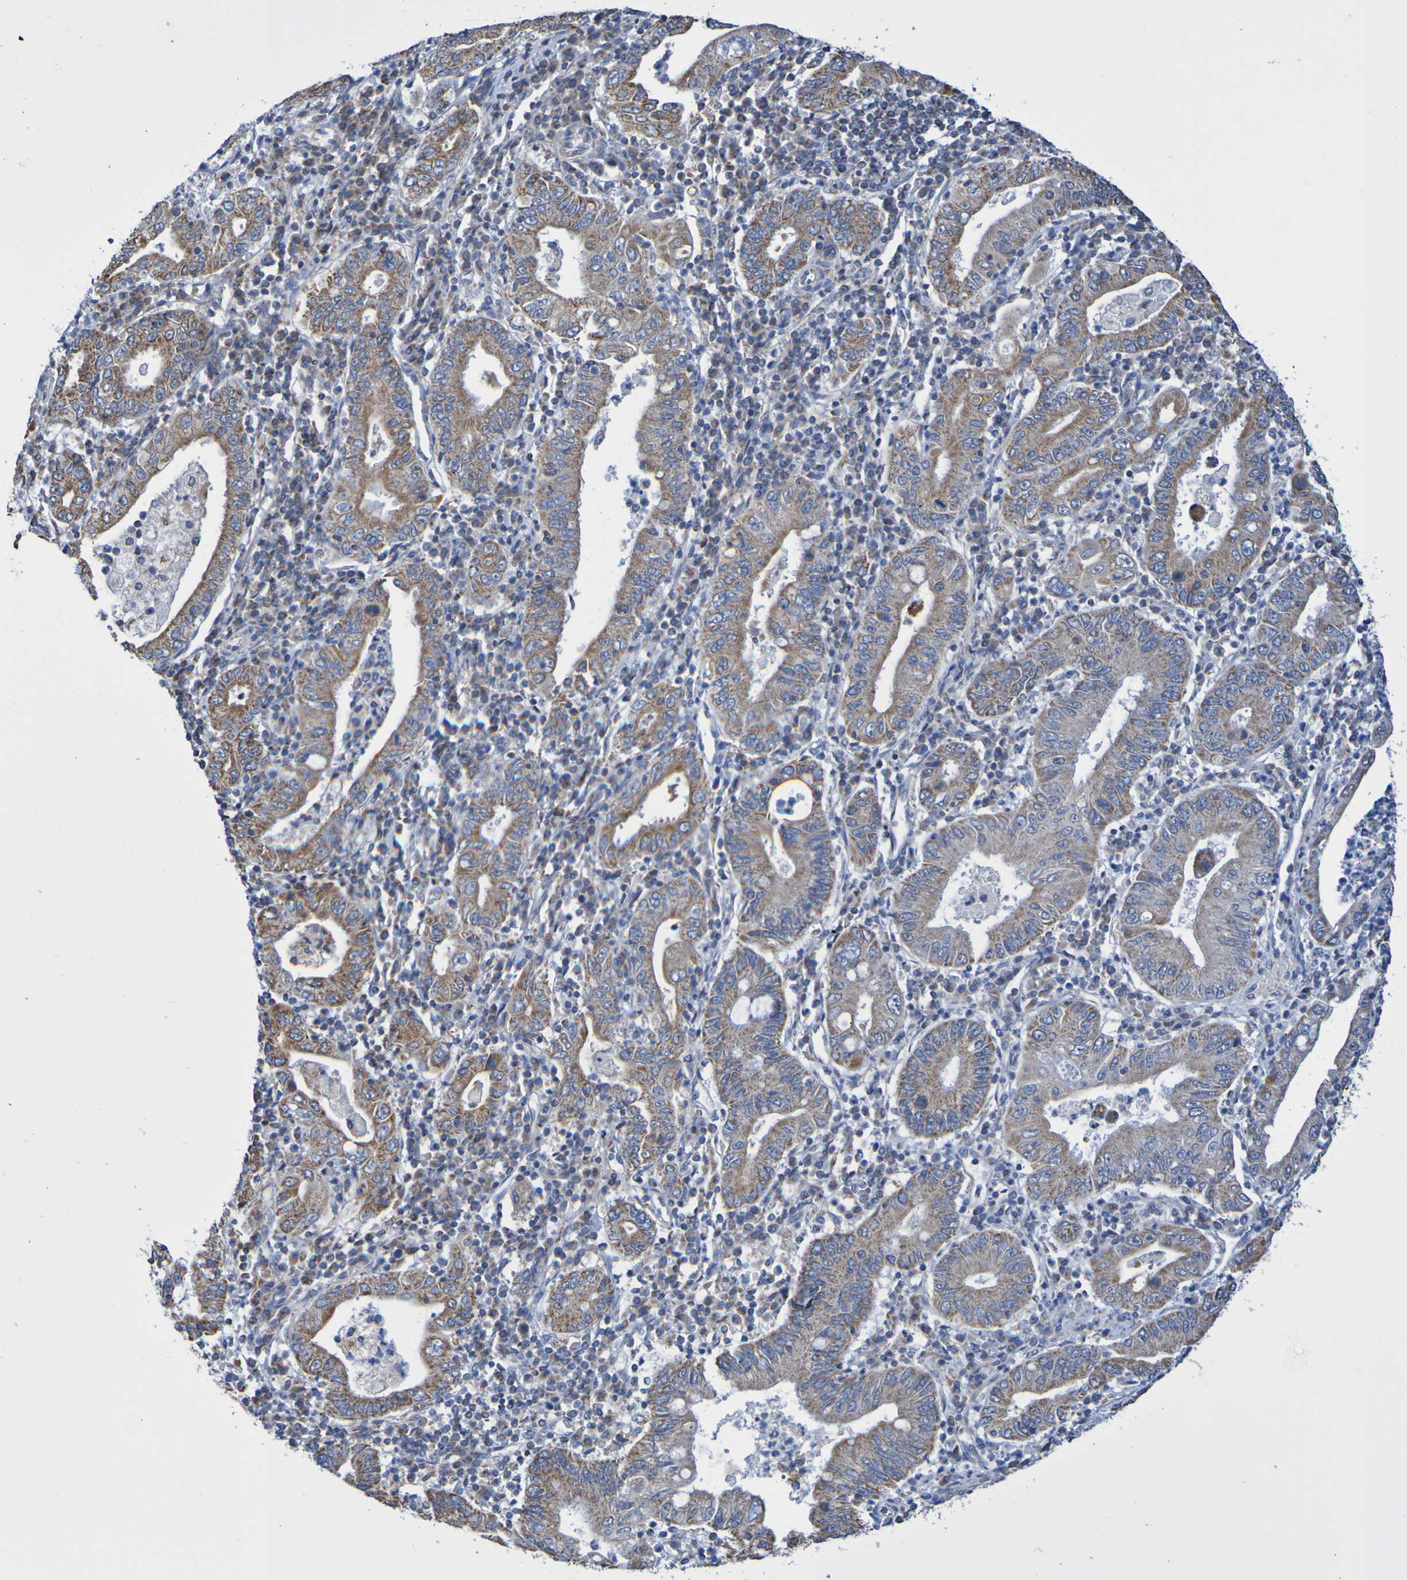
{"staining": {"intensity": "moderate", "quantity": ">75%", "location": "cytoplasmic/membranous"}, "tissue": "stomach cancer", "cell_type": "Tumor cells", "image_type": "cancer", "snomed": [{"axis": "morphology", "description": "Normal tissue, NOS"}, {"axis": "morphology", "description": "Adenocarcinoma, NOS"}, {"axis": "topography", "description": "Esophagus"}, {"axis": "topography", "description": "Stomach, upper"}, {"axis": "topography", "description": "Peripheral nerve tissue"}], "caption": "Immunohistochemical staining of human stomach cancer exhibits moderate cytoplasmic/membranous protein positivity in about >75% of tumor cells.", "gene": "CNTN2", "patient": {"sex": "male", "age": 62}}